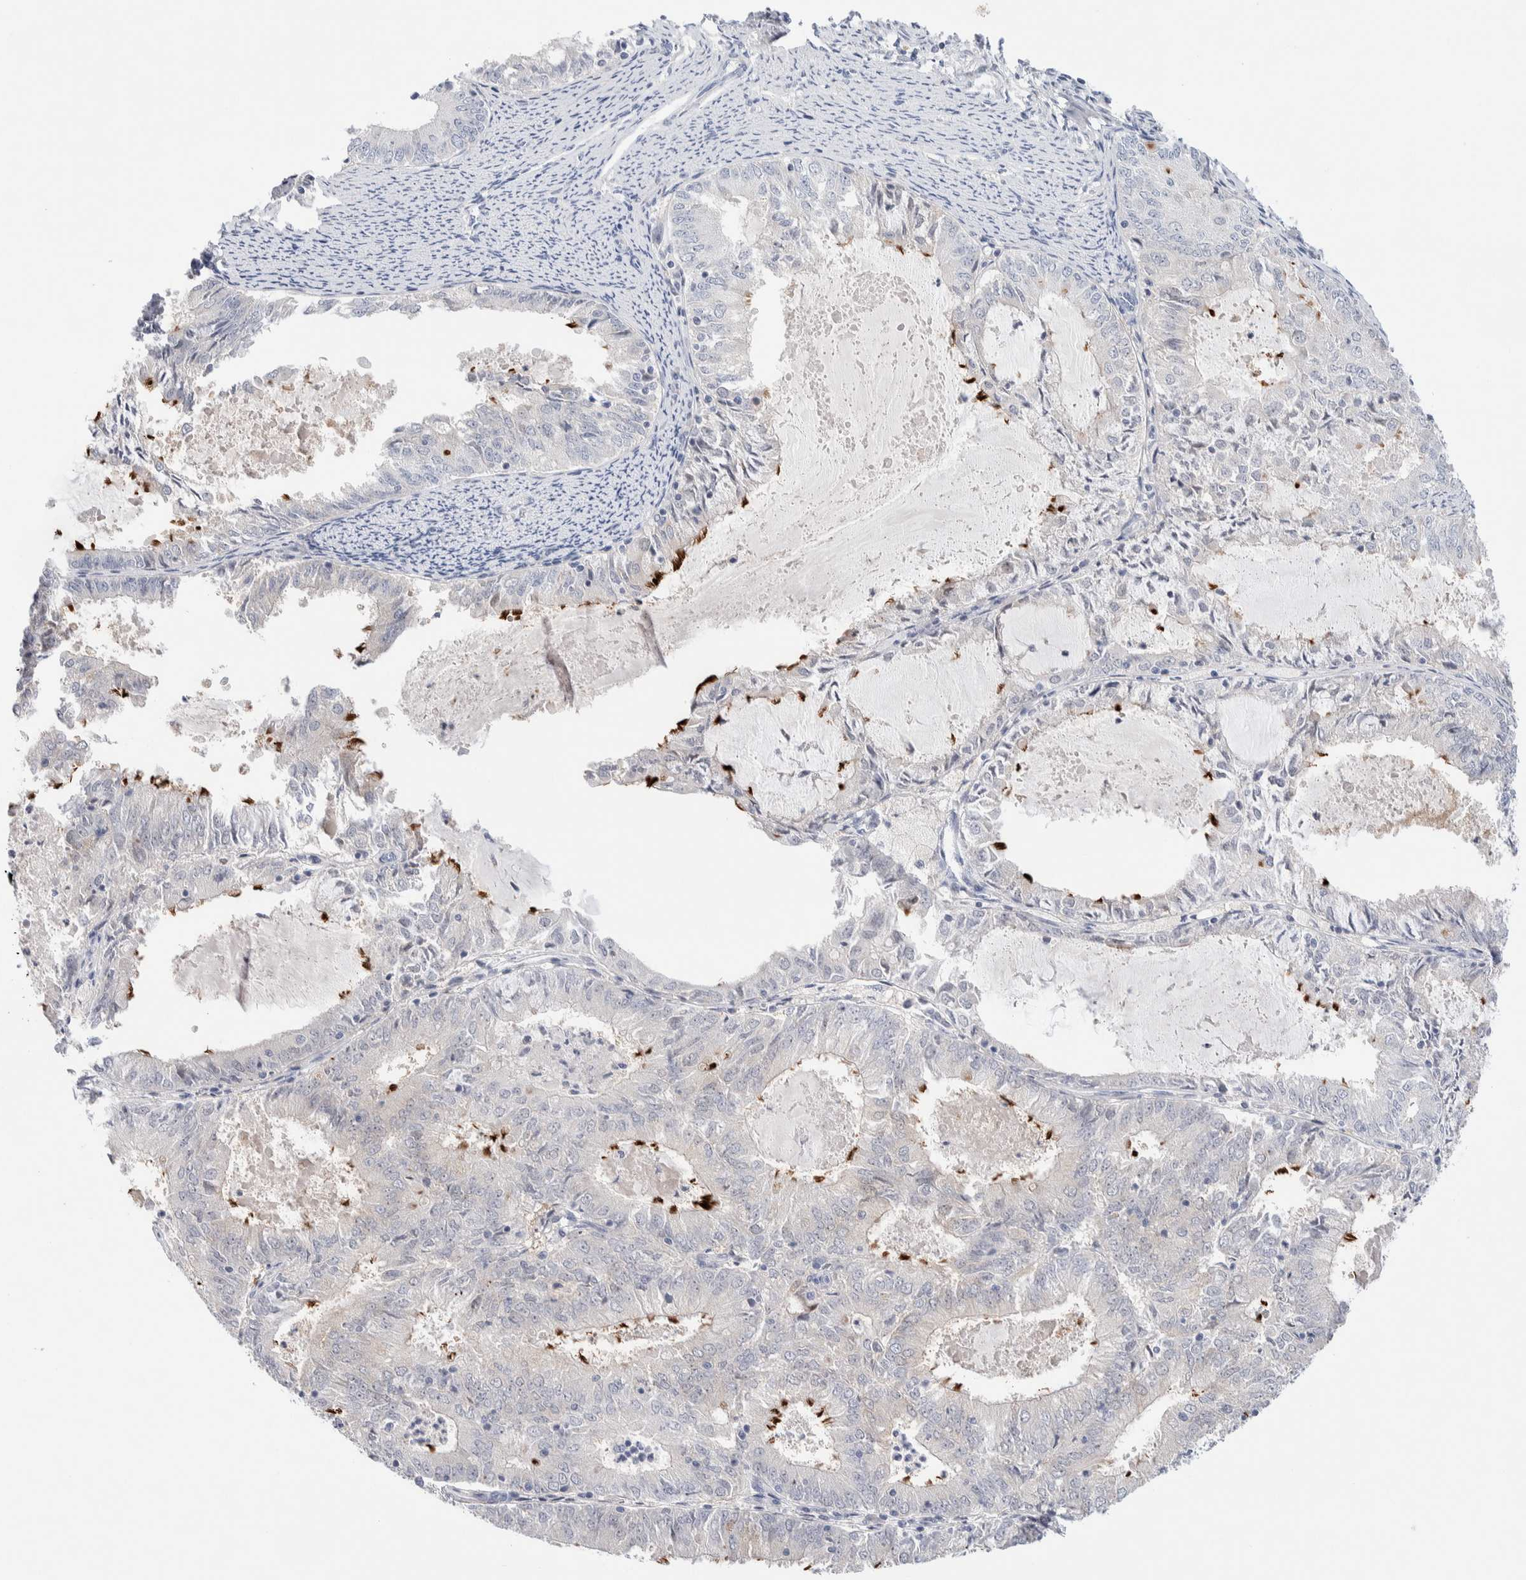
{"staining": {"intensity": "negative", "quantity": "none", "location": "none"}, "tissue": "endometrial cancer", "cell_type": "Tumor cells", "image_type": "cancer", "snomed": [{"axis": "morphology", "description": "Adenocarcinoma, NOS"}, {"axis": "topography", "description": "Endometrium"}], "caption": "The micrograph exhibits no staining of tumor cells in endometrial cancer (adenocarcinoma).", "gene": "DNAJB6", "patient": {"sex": "female", "age": 57}}